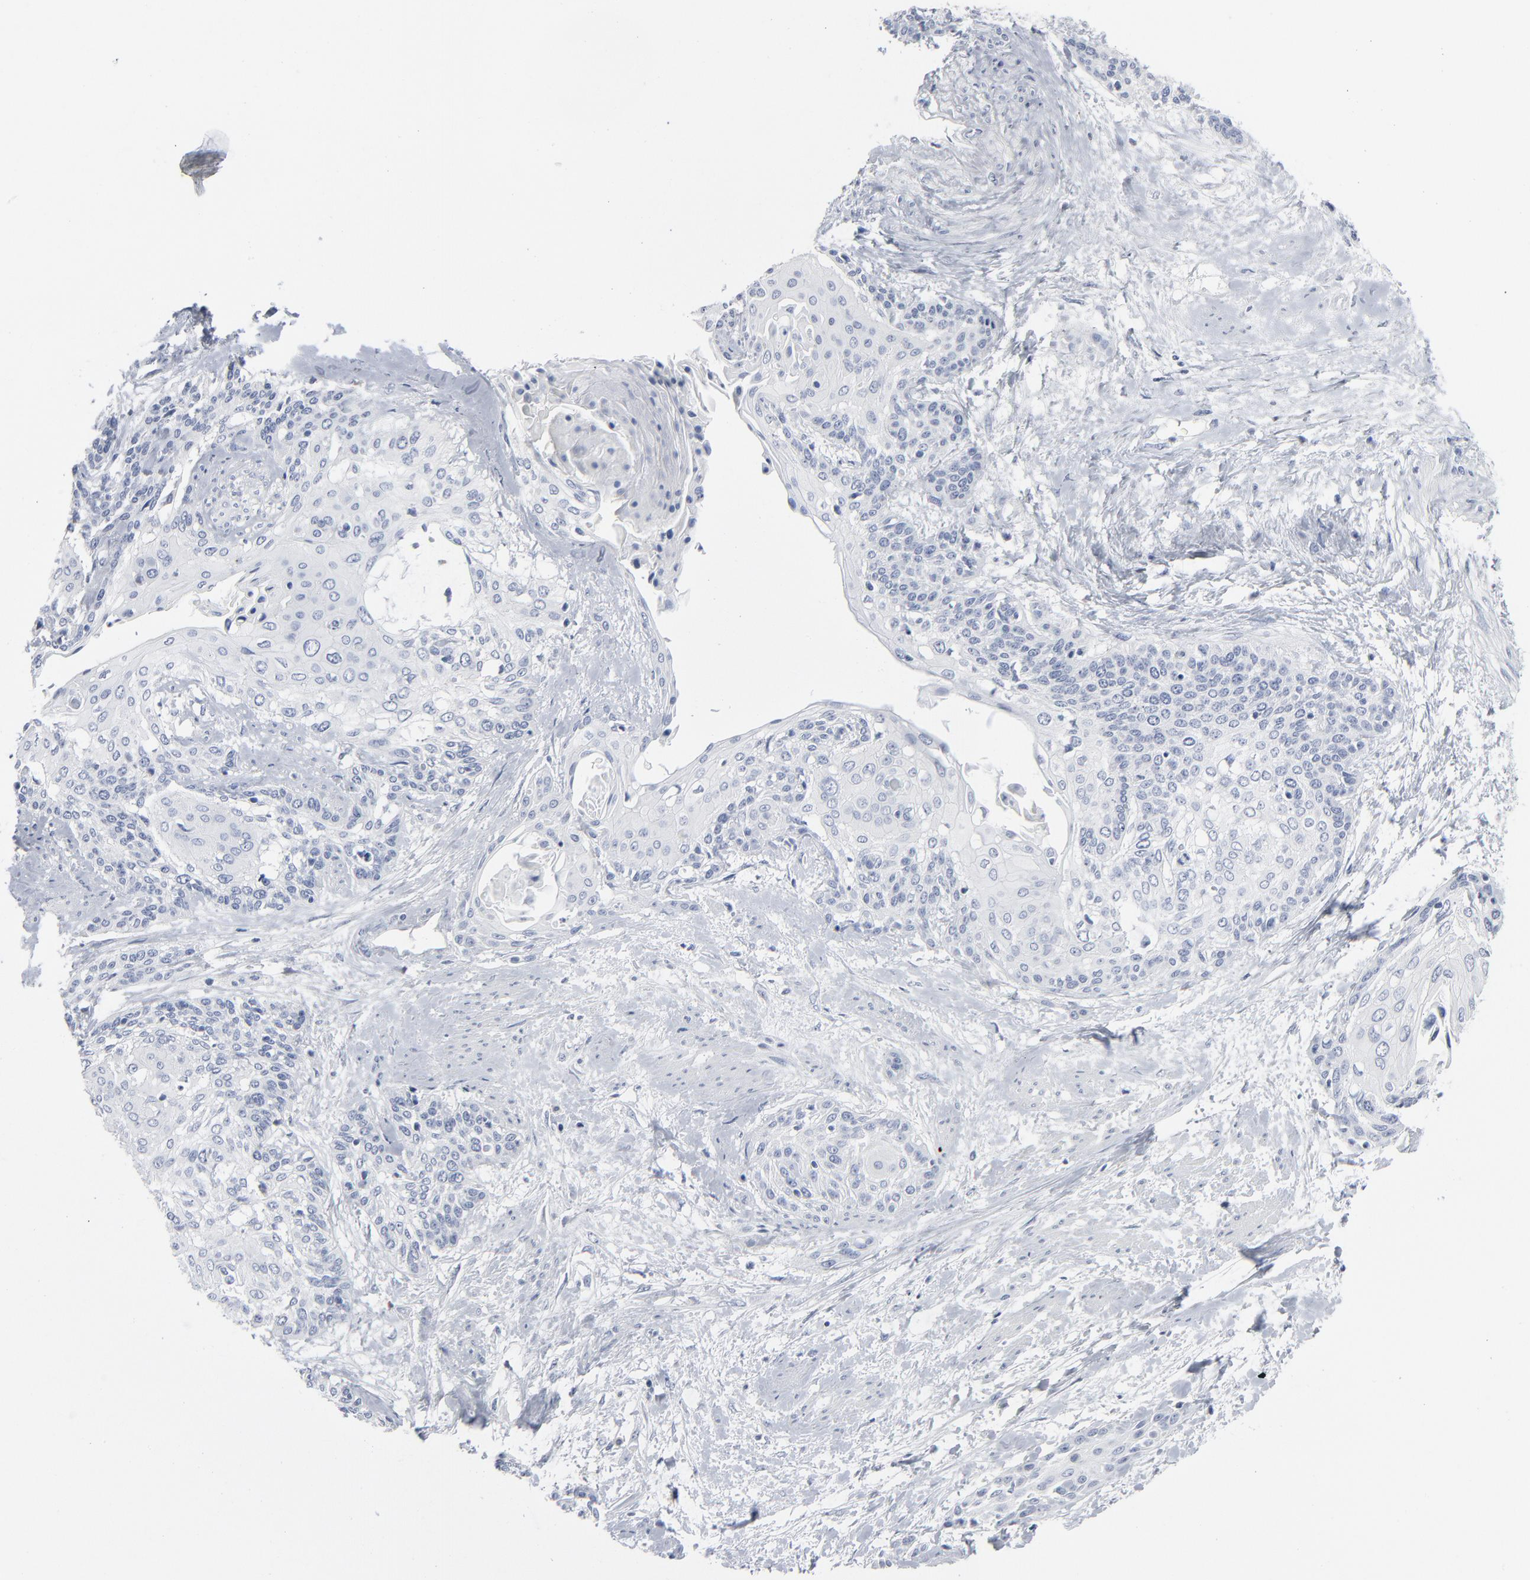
{"staining": {"intensity": "negative", "quantity": "none", "location": "none"}, "tissue": "cervical cancer", "cell_type": "Tumor cells", "image_type": "cancer", "snomed": [{"axis": "morphology", "description": "Squamous cell carcinoma, NOS"}, {"axis": "topography", "description": "Cervix"}], "caption": "Immunohistochemistry image of human squamous cell carcinoma (cervical) stained for a protein (brown), which reveals no positivity in tumor cells.", "gene": "PAGE1", "patient": {"sex": "female", "age": 57}}